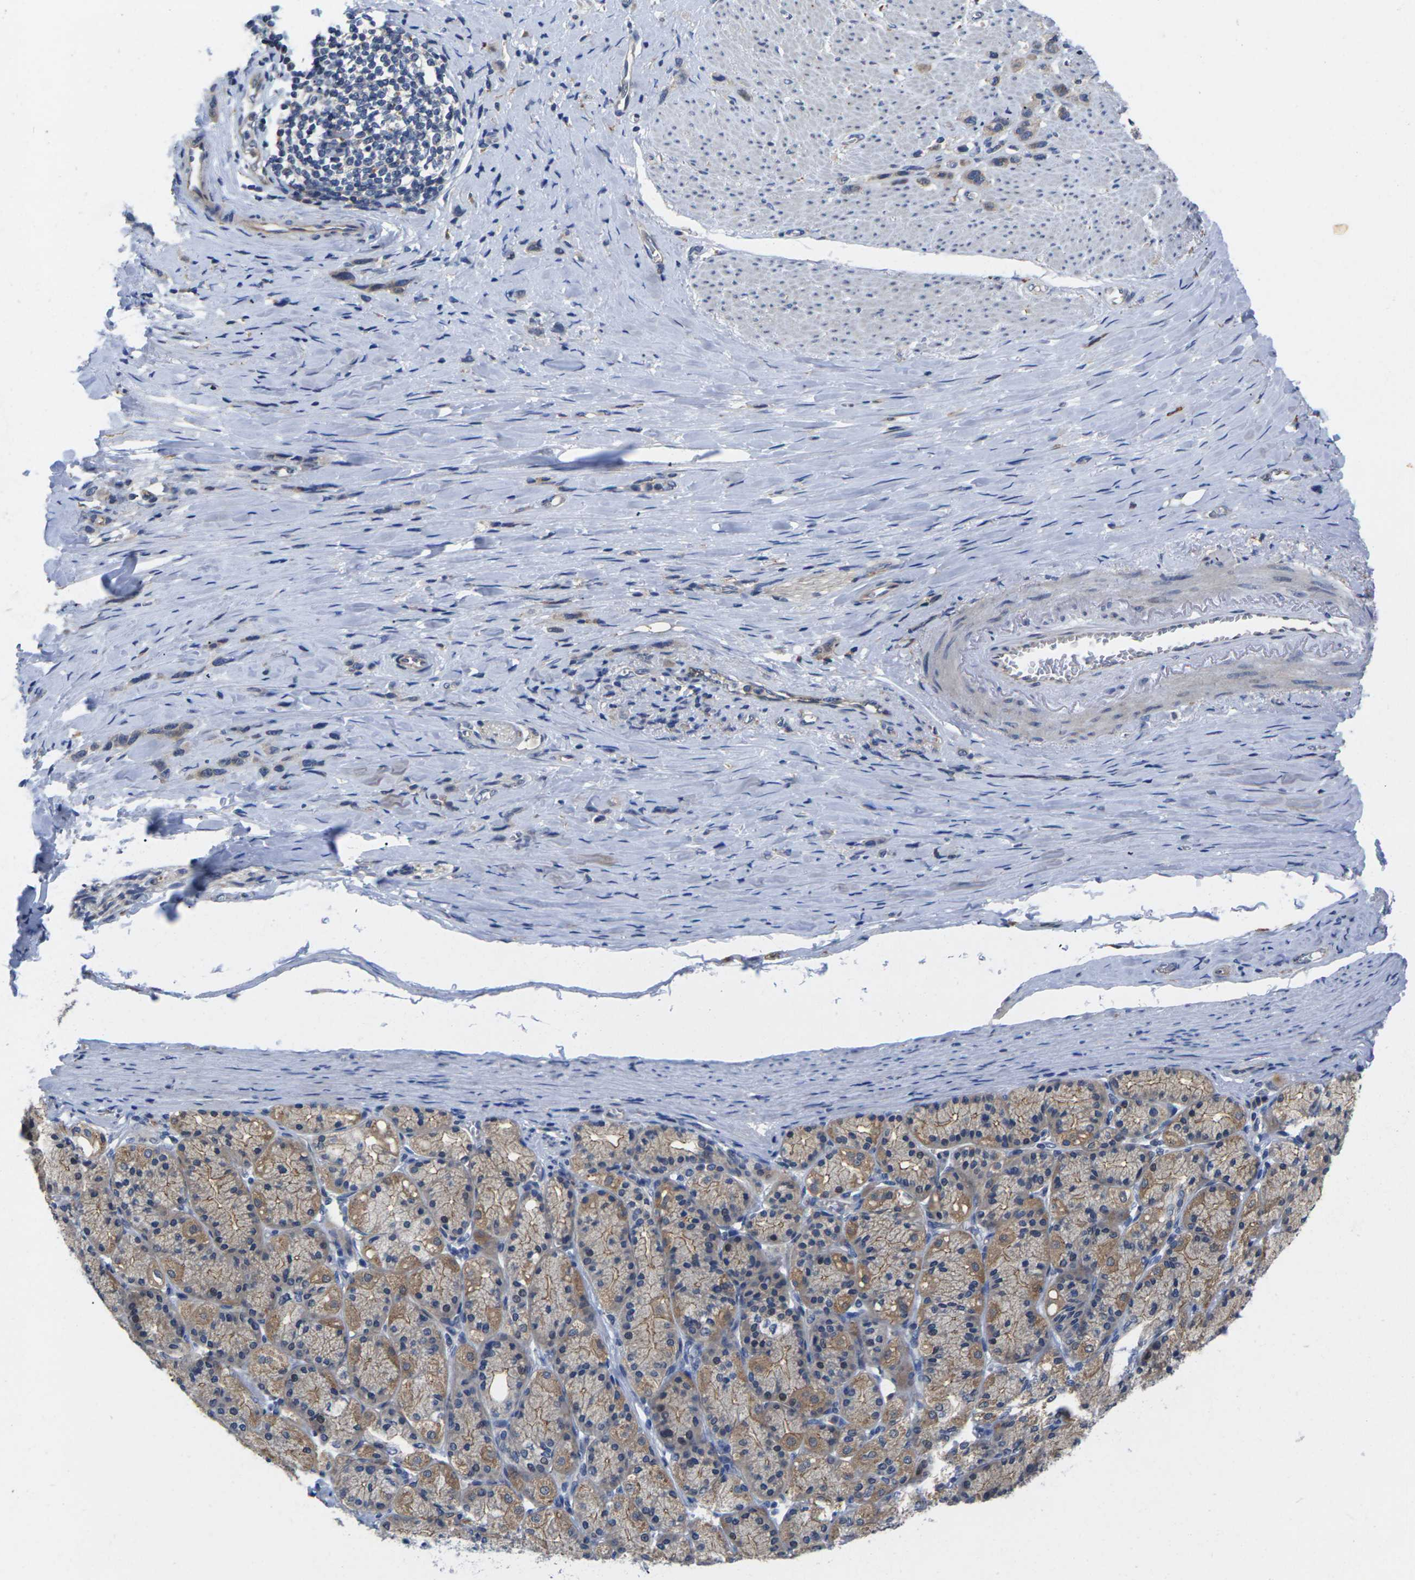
{"staining": {"intensity": "moderate", "quantity": ">75%", "location": "cytoplasmic/membranous"}, "tissue": "stomach cancer", "cell_type": "Tumor cells", "image_type": "cancer", "snomed": [{"axis": "morphology", "description": "Normal tissue, NOS"}, {"axis": "morphology", "description": "Adenocarcinoma, NOS"}, {"axis": "morphology", "description": "Adenocarcinoma, High grade"}, {"axis": "topography", "description": "Stomach, upper"}, {"axis": "topography", "description": "Stomach"}], "caption": "There is medium levels of moderate cytoplasmic/membranous staining in tumor cells of stomach cancer, as demonstrated by immunohistochemical staining (brown color).", "gene": "SCNN1A", "patient": {"sex": "female", "age": 65}}